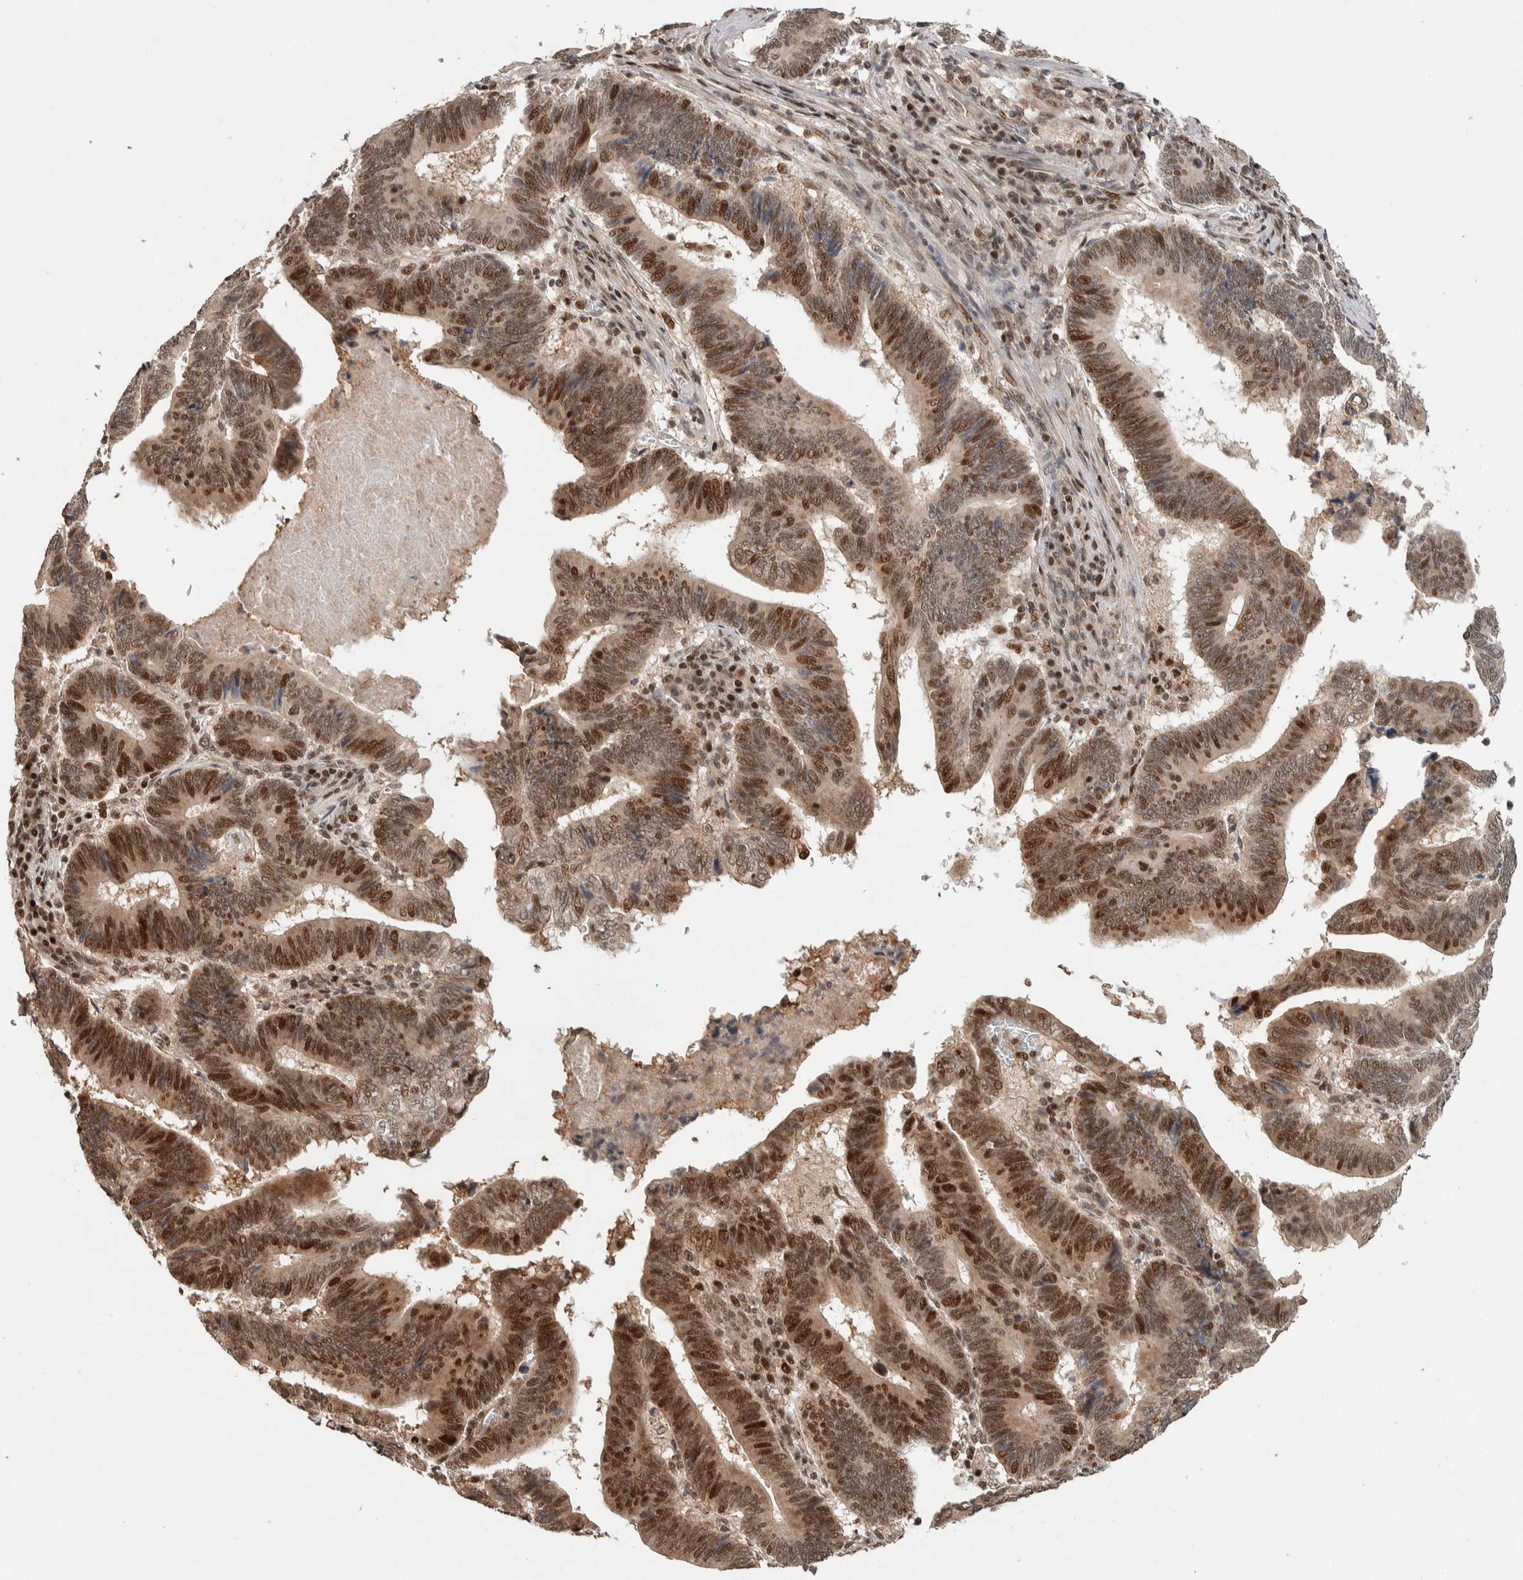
{"staining": {"intensity": "moderate", "quantity": ">75%", "location": "nuclear"}, "tissue": "pancreatic cancer", "cell_type": "Tumor cells", "image_type": "cancer", "snomed": [{"axis": "morphology", "description": "Adenocarcinoma, NOS"}, {"axis": "topography", "description": "Pancreas"}], "caption": "Pancreatic cancer stained for a protein (brown) shows moderate nuclear positive positivity in about >75% of tumor cells.", "gene": "ZNF521", "patient": {"sex": "female", "age": 70}}